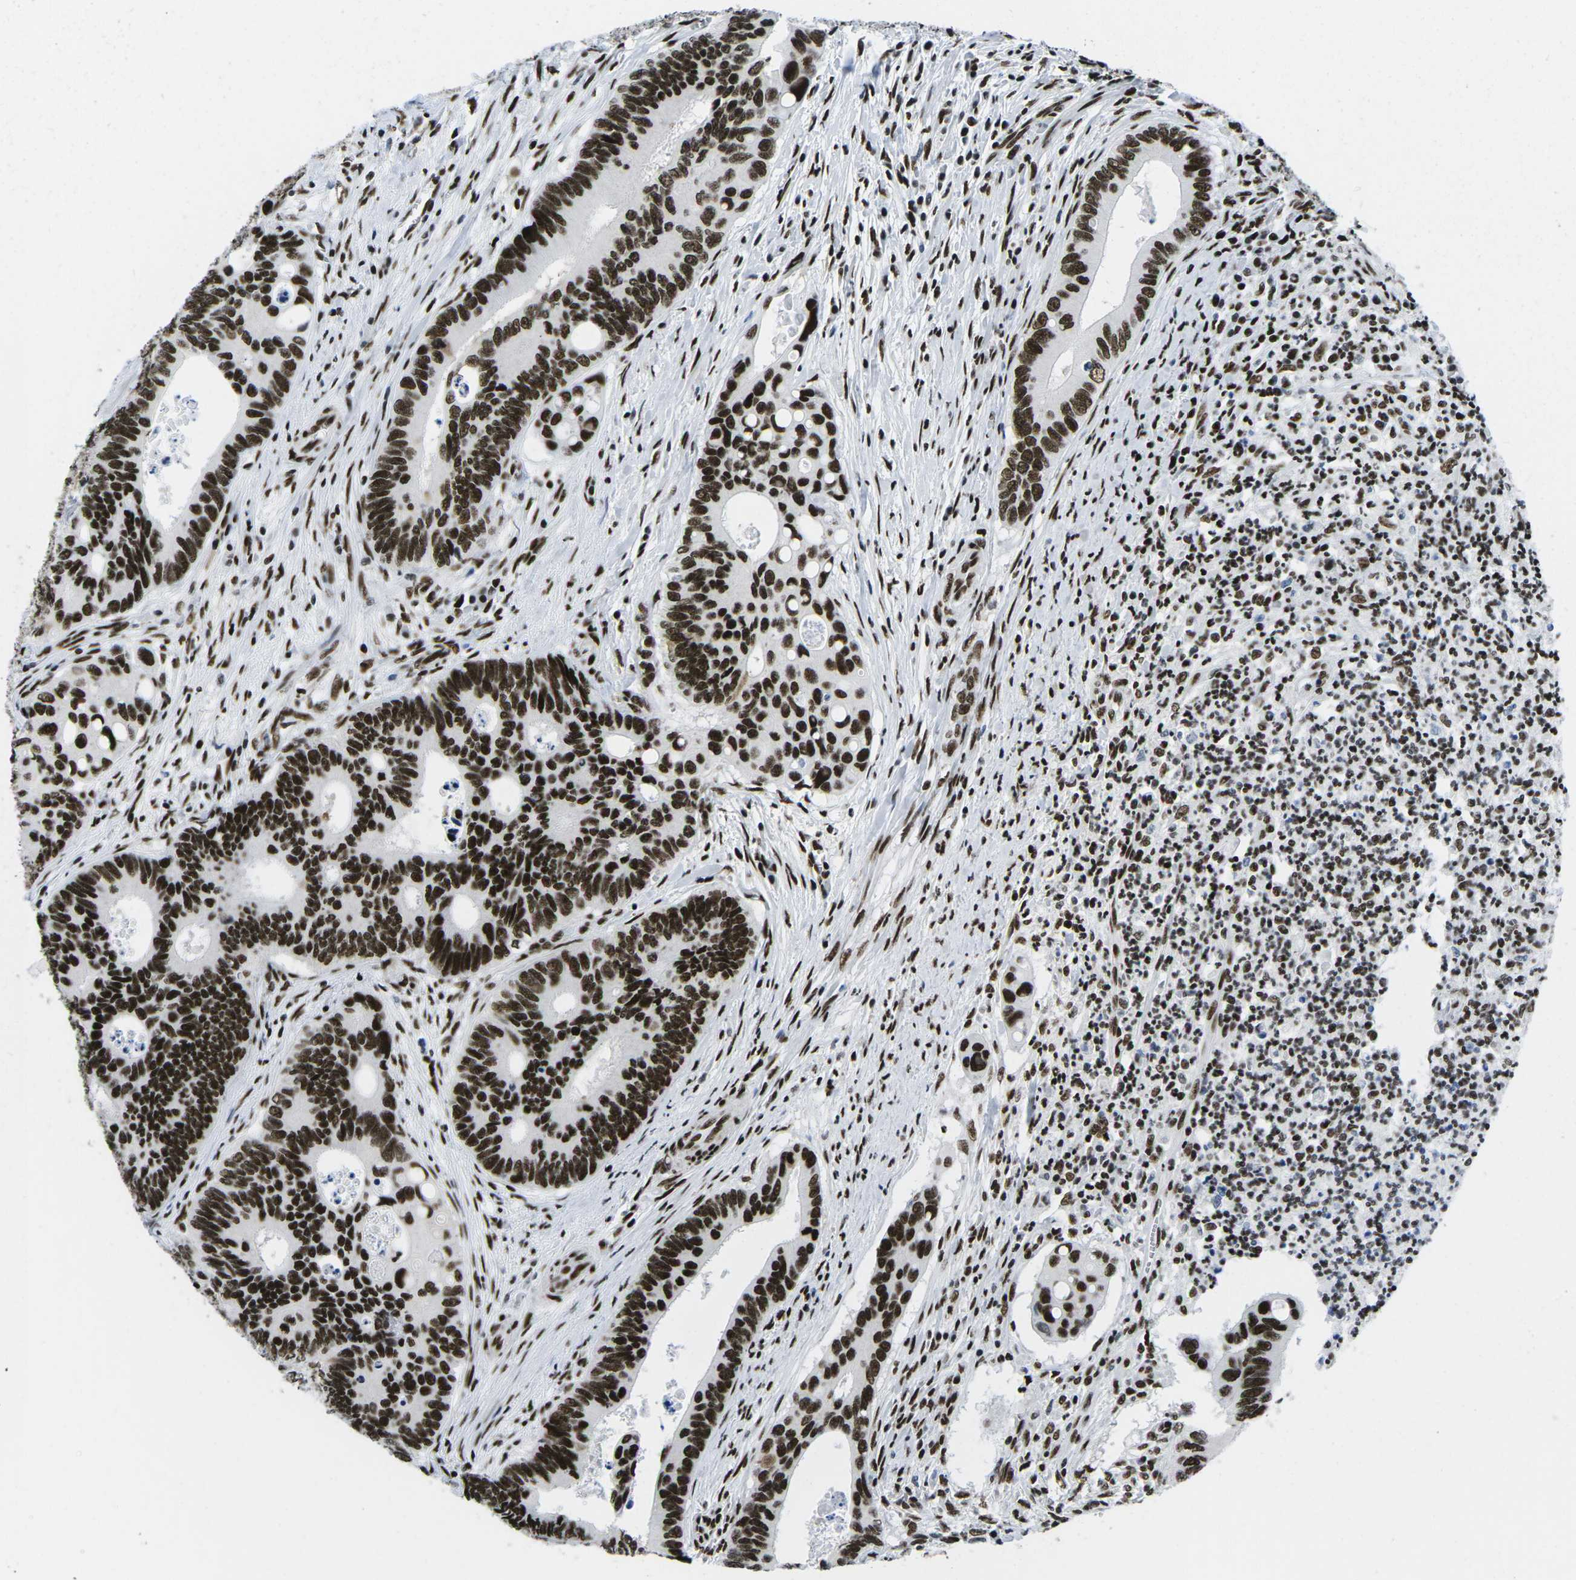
{"staining": {"intensity": "strong", "quantity": ">75%", "location": "nuclear"}, "tissue": "colorectal cancer", "cell_type": "Tumor cells", "image_type": "cancer", "snomed": [{"axis": "morphology", "description": "Inflammation, NOS"}, {"axis": "morphology", "description": "Adenocarcinoma, NOS"}, {"axis": "topography", "description": "Colon"}], "caption": "A histopathology image showing strong nuclear positivity in approximately >75% of tumor cells in adenocarcinoma (colorectal), as visualized by brown immunohistochemical staining.", "gene": "ATF1", "patient": {"sex": "male", "age": 72}}